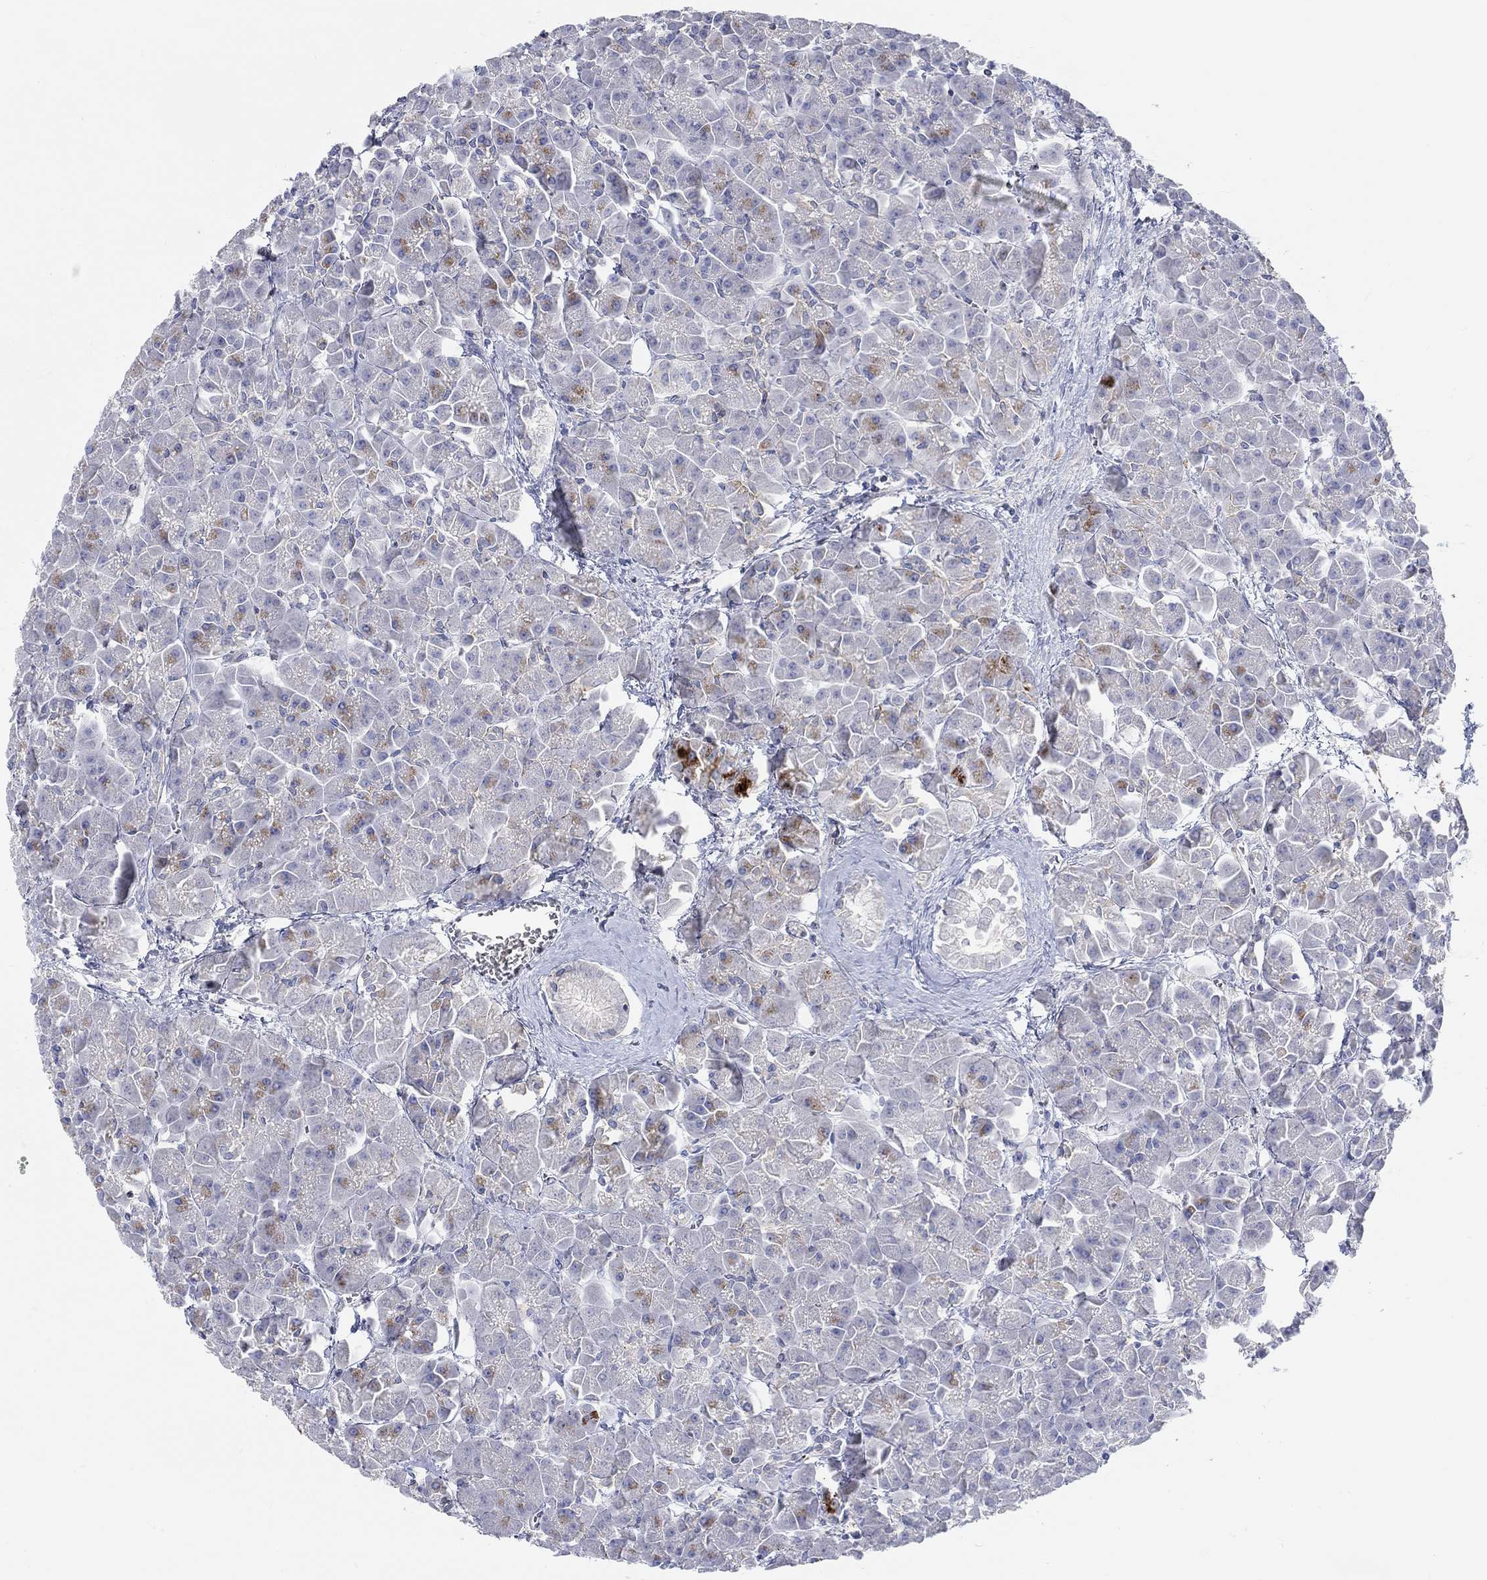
{"staining": {"intensity": "weak", "quantity": "<25%", "location": "cytoplasmic/membranous"}, "tissue": "pancreas", "cell_type": "Exocrine glandular cells", "image_type": "normal", "snomed": [{"axis": "morphology", "description": "Normal tissue, NOS"}, {"axis": "topography", "description": "Pancreas"}], "caption": "An image of human pancreas is negative for staining in exocrine glandular cells. (Stains: DAB (3,3'-diaminobenzidine) immunohistochemistry (IHC) with hematoxylin counter stain, Microscopy: brightfield microscopy at high magnification).", "gene": "NAV3", "patient": {"sex": "male", "age": 70}}